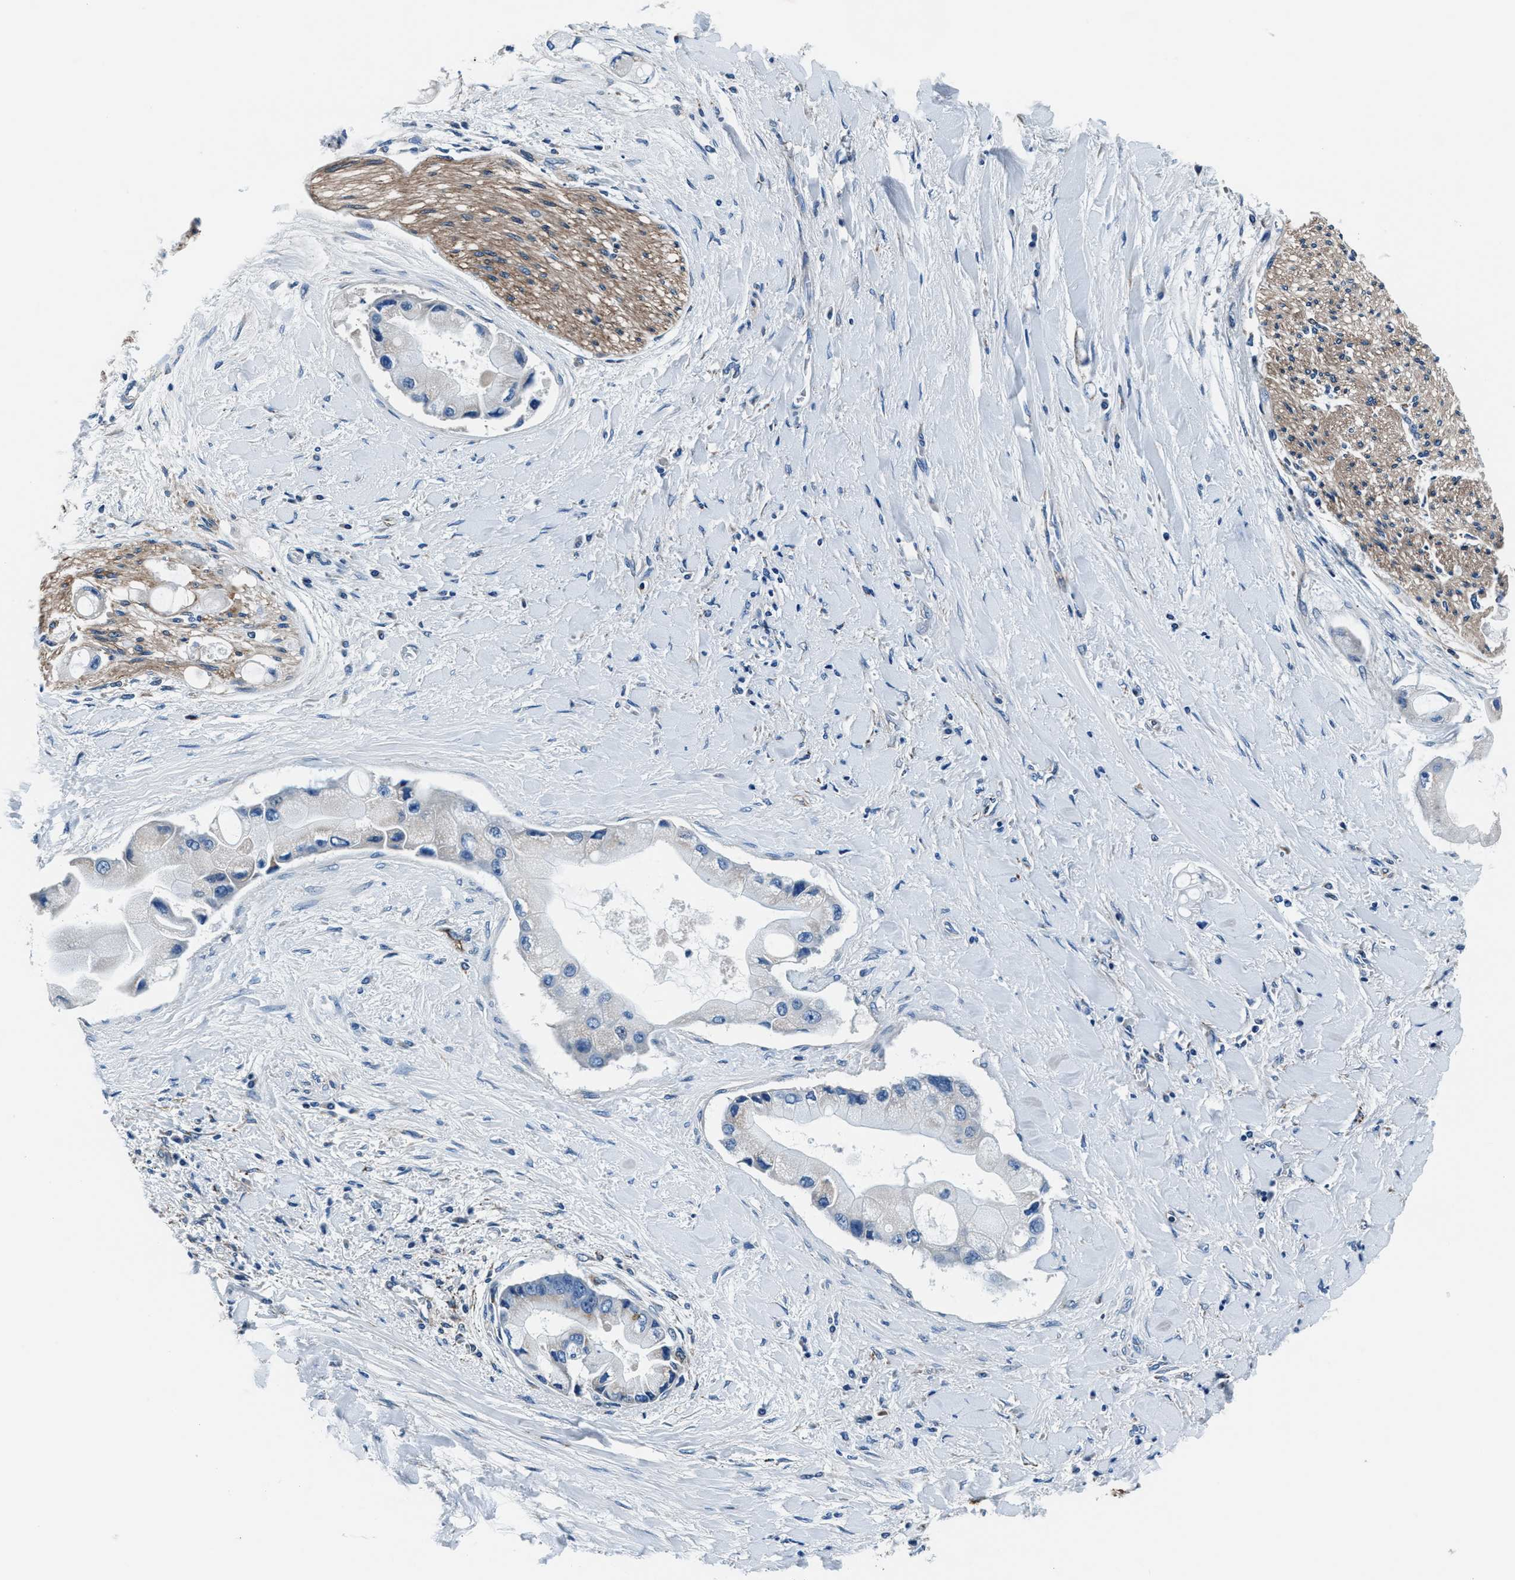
{"staining": {"intensity": "negative", "quantity": "none", "location": "none"}, "tissue": "liver cancer", "cell_type": "Tumor cells", "image_type": "cancer", "snomed": [{"axis": "morphology", "description": "Cholangiocarcinoma"}, {"axis": "topography", "description": "Liver"}], "caption": "Immunohistochemistry (IHC) of human liver cancer (cholangiocarcinoma) demonstrates no expression in tumor cells.", "gene": "PRTFDC1", "patient": {"sex": "male", "age": 50}}